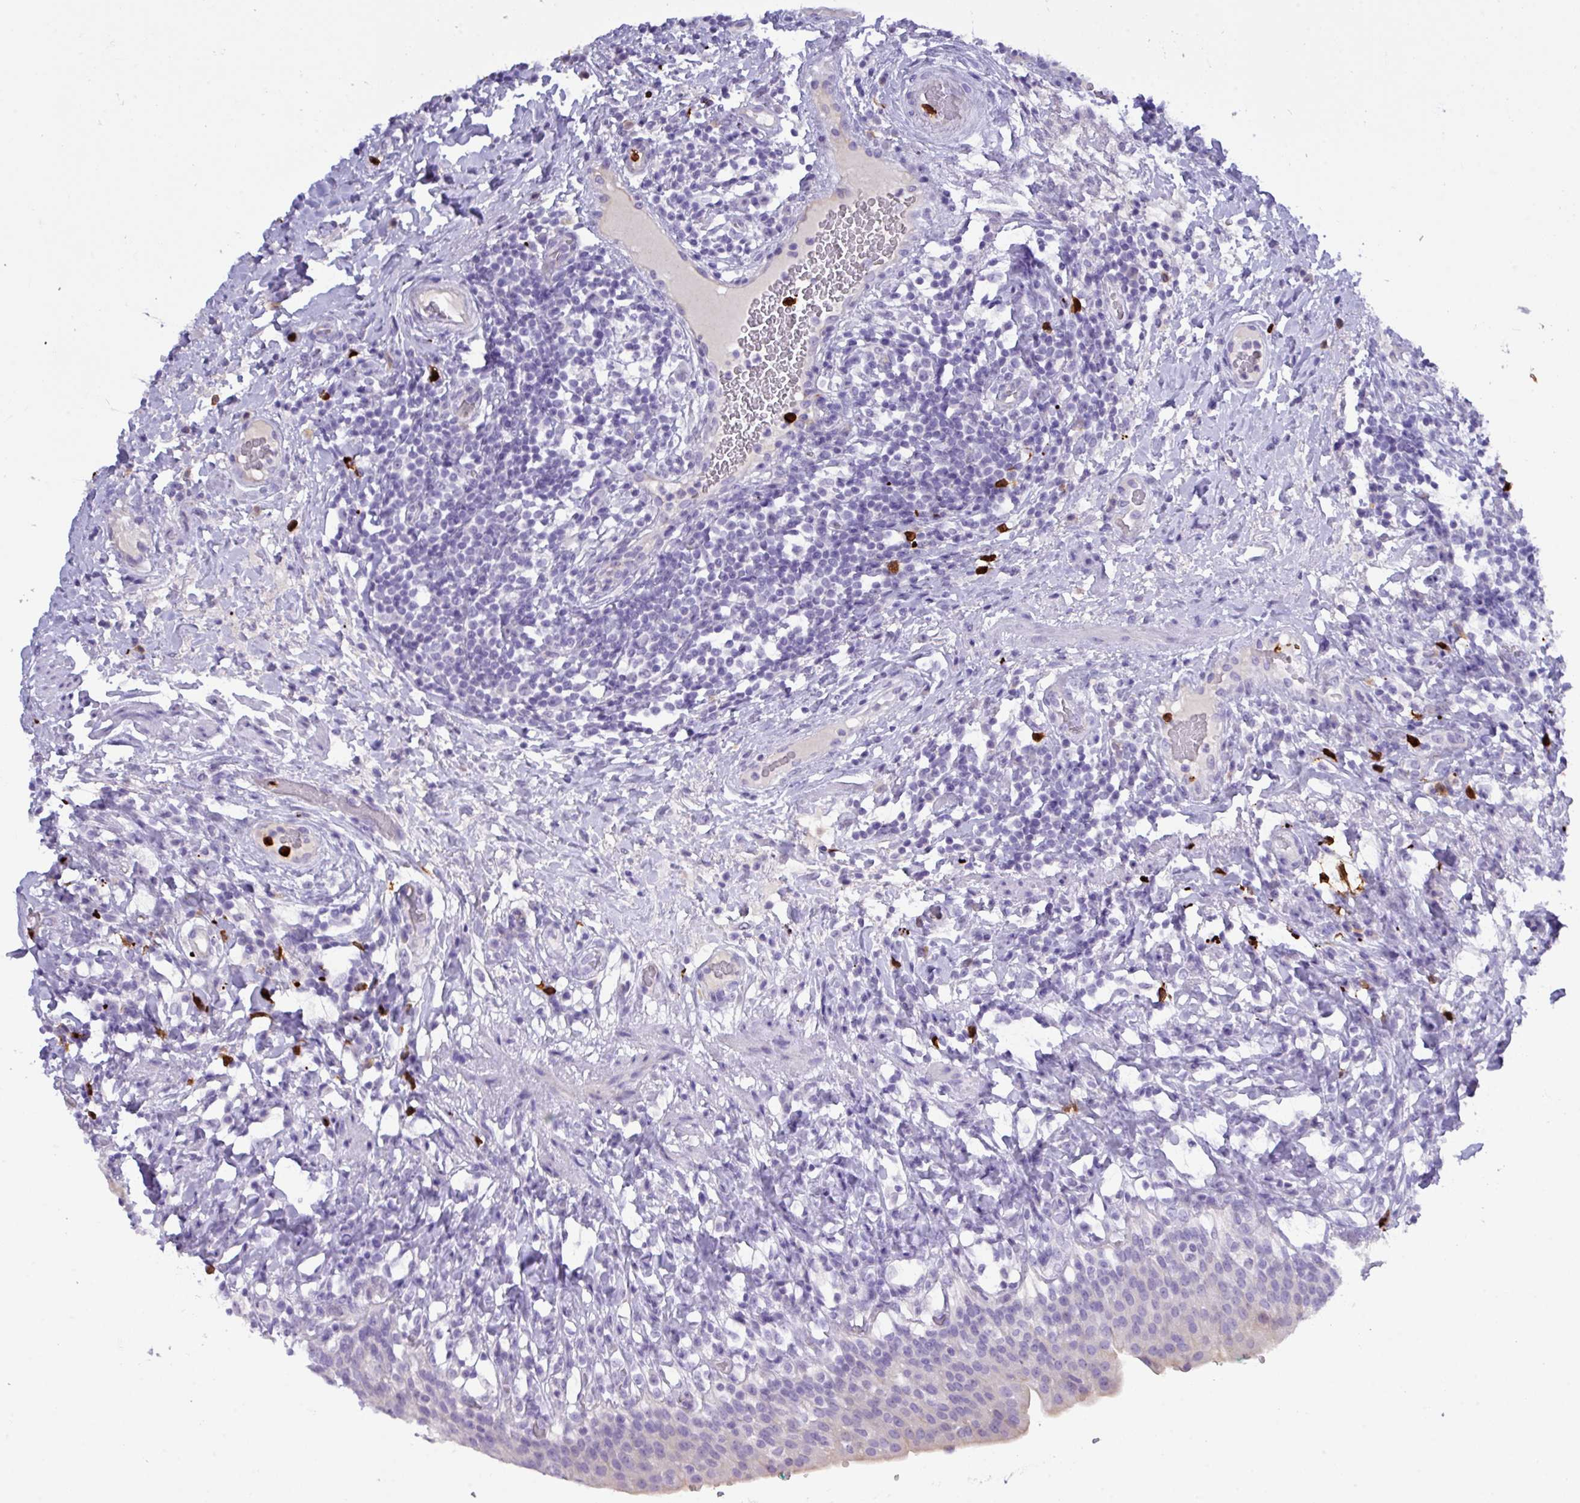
{"staining": {"intensity": "weak", "quantity": "<25%", "location": "cytoplasmic/membranous"}, "tissue": "urinary bladder", "cell_type": "Urothelial cells", "image_type": "normal", "snomed": [{"axis": "morphology", "description": "Normal tissue, NOS"}, {"axis": "morphology", "description": "Inflammation, NOS"}, {"axis": "topography", "description": "Urinary bladder"}], "caption": "IHC histopathology image of normal urinary bladder: urinary bladder stained with DAB (3,3'-diaminobenzidine) demonstrates no significant protein positivity in urothelial cells.", "gene": "MRM2", "patient": {"sex": "male", "age": 64}}